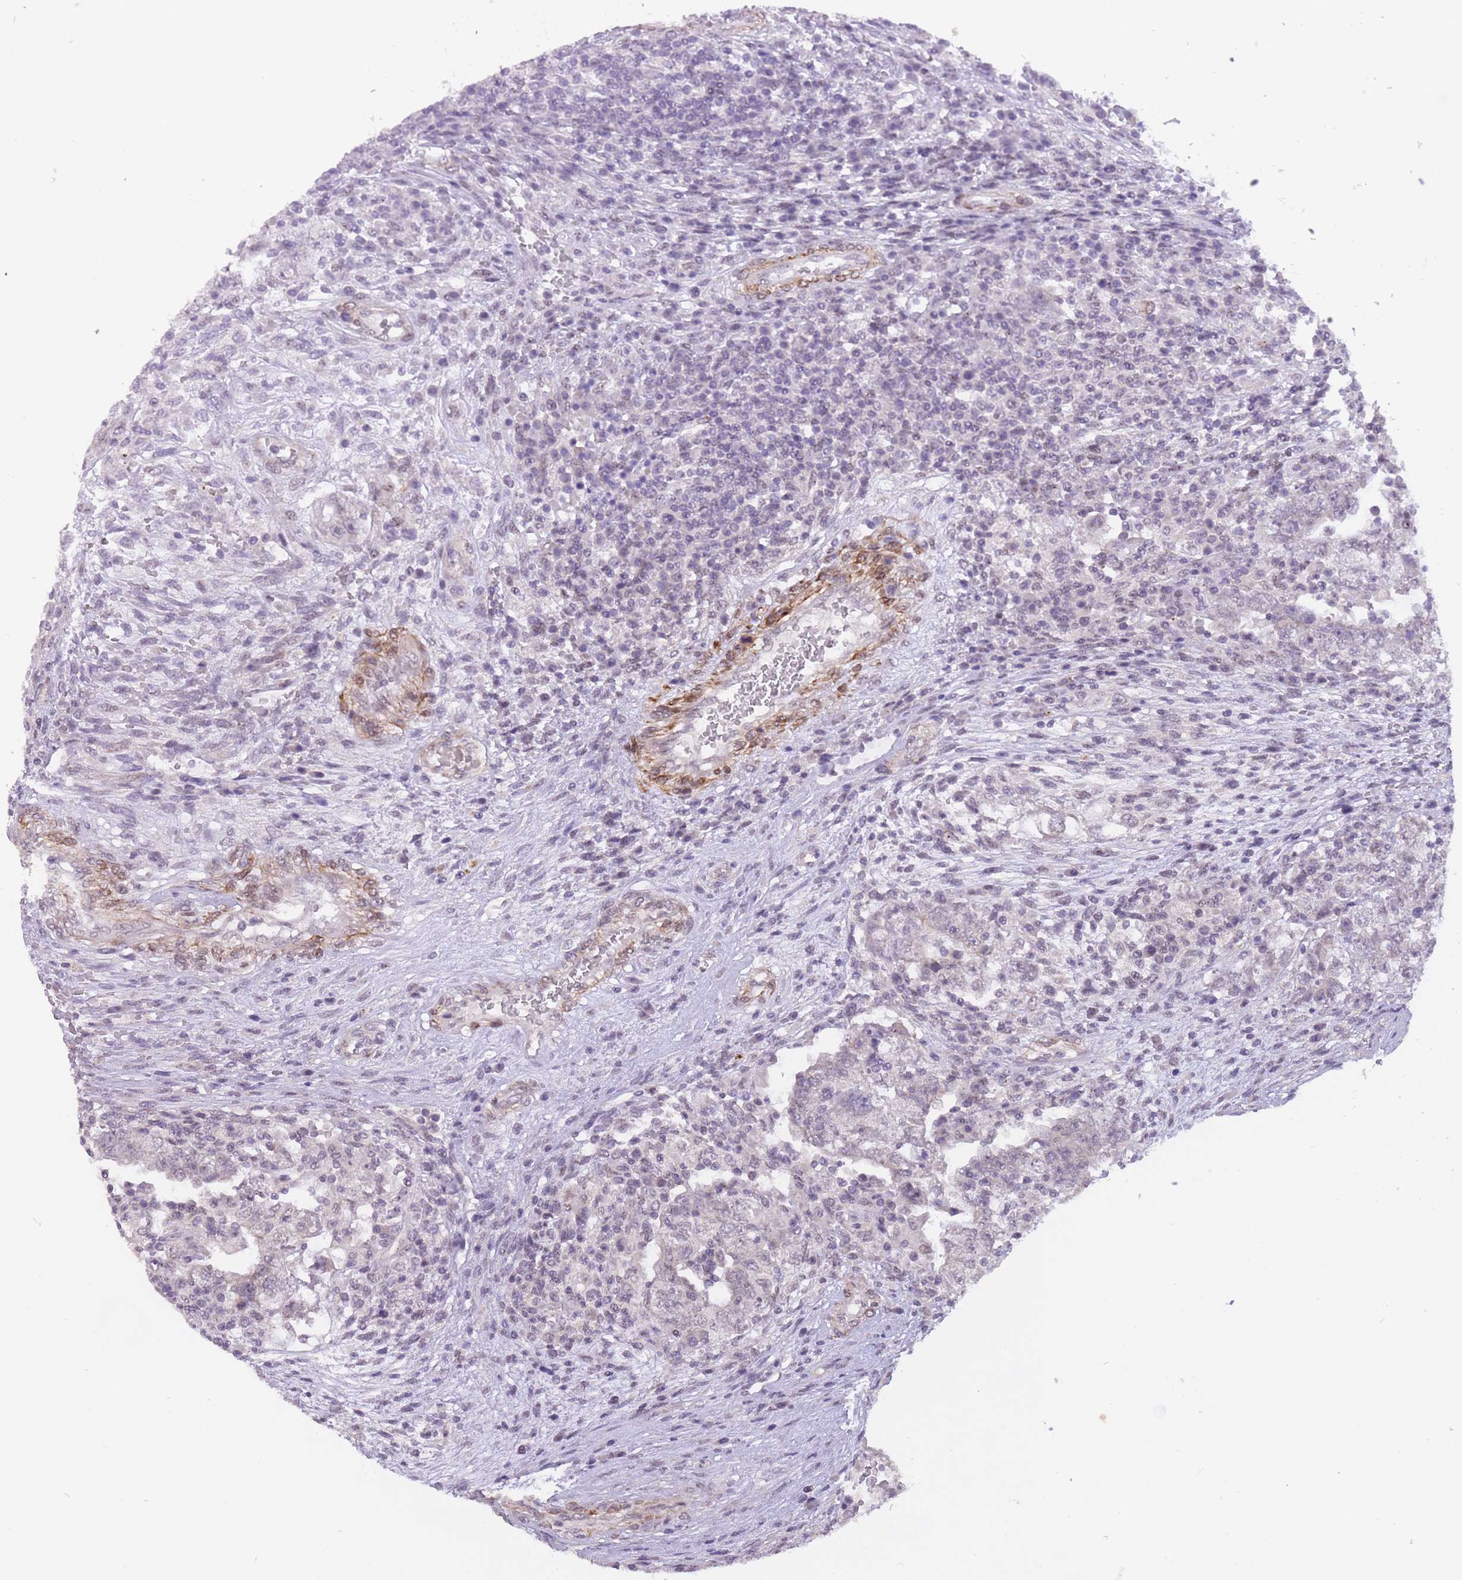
{"staining": {"intensity": "negative", "quantity": "none", "location": "none"}, "tissue": "testis cancer", "cell_type": "Tumor cells", "image_type": "cancer", "snomed": [{"axis": "morphology", "description": "Carcinoma, Embryonal, NOS"}, {"axis": "topography", "description": "Testis"}], "caption": "IHC image of human testis cancer stained for a protein (brown), which shows no staining in tumor cells.", "gene": "CBX6", "patient": {"sex": "male", "age": 26}}